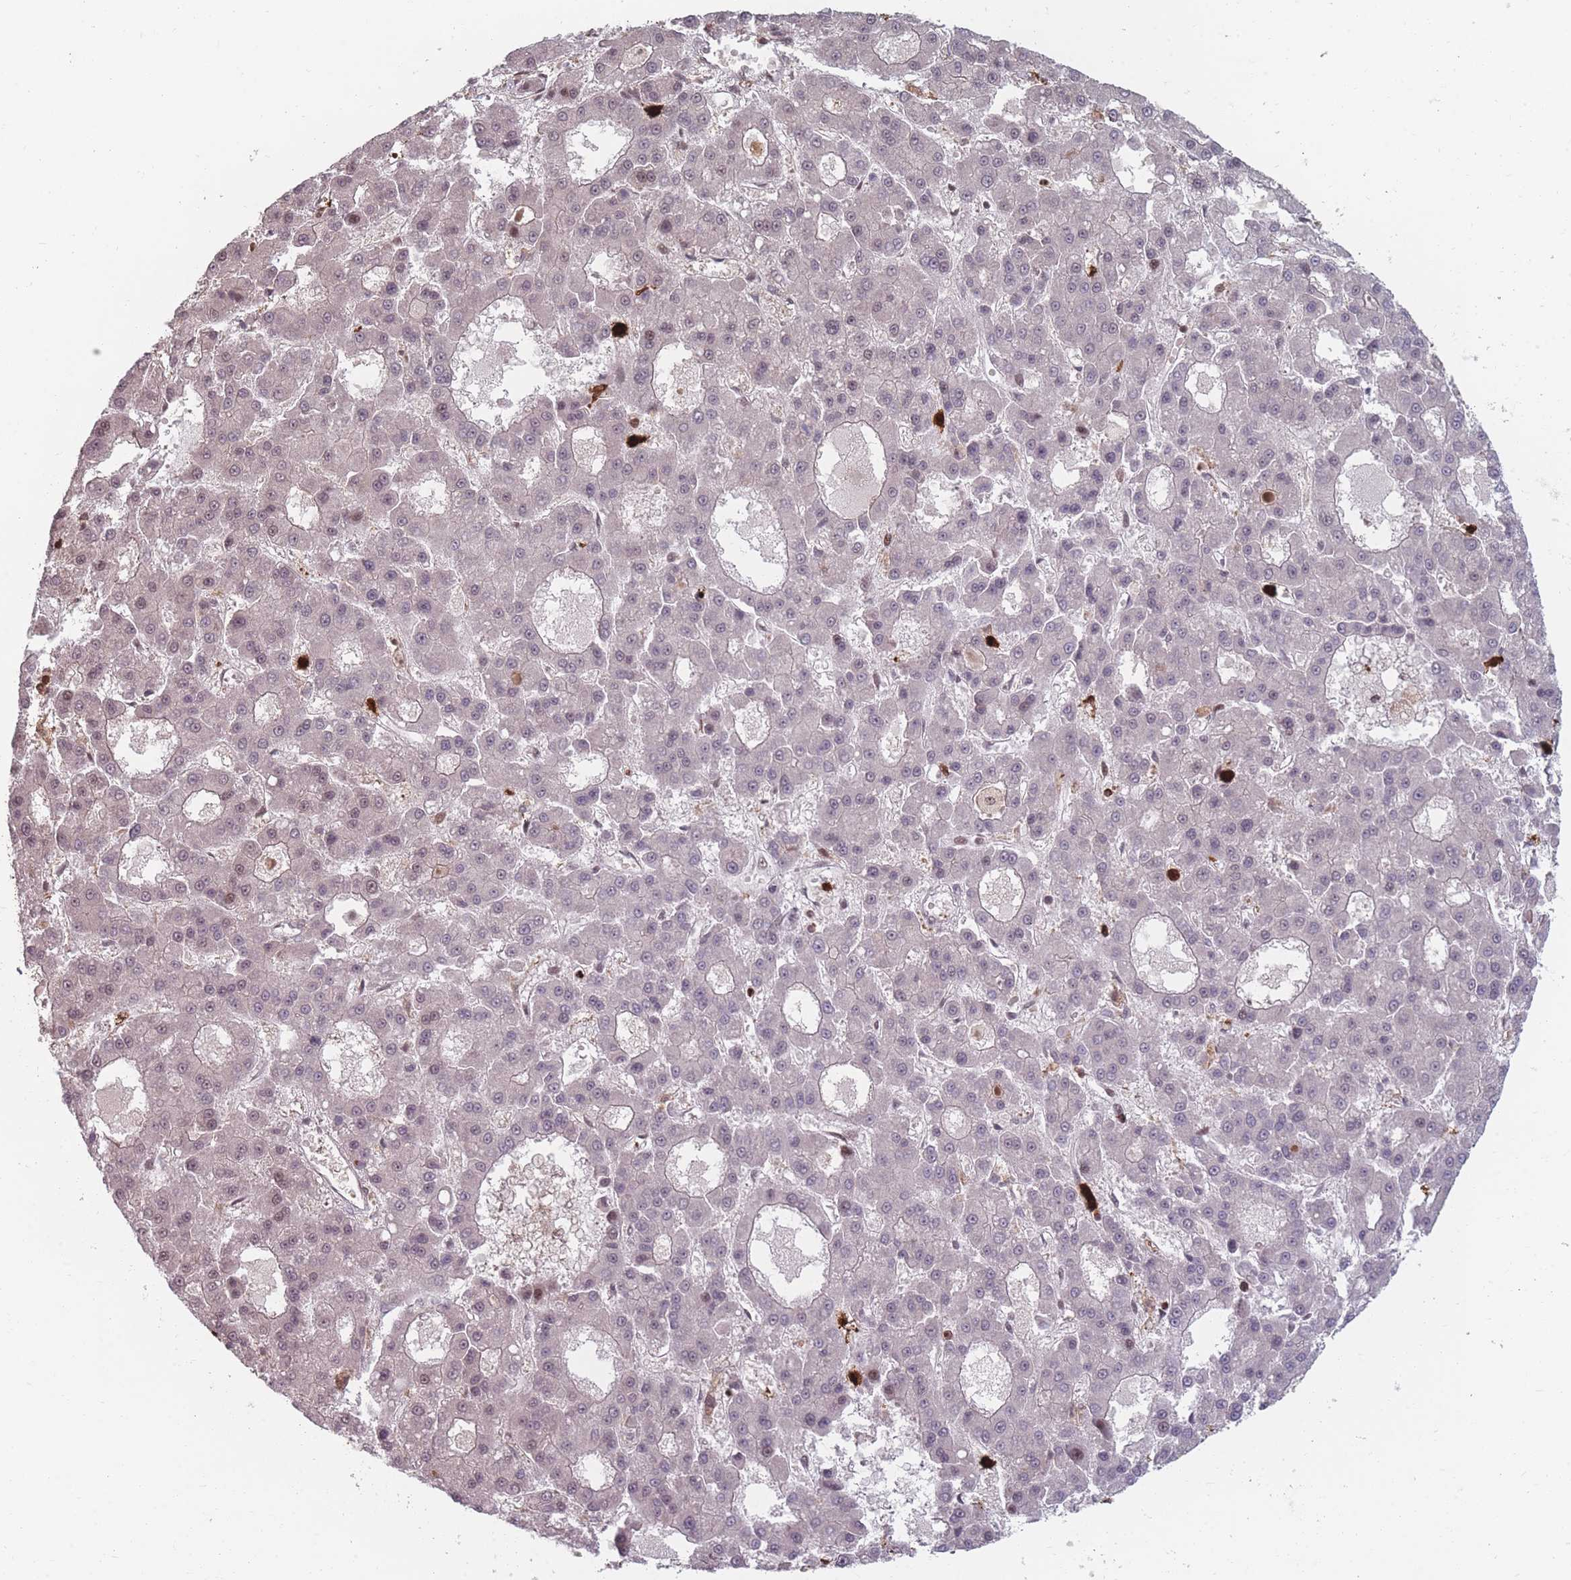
{"staining": {"intensity": "negative", "quantity": "none", "location": "none"}, "tissue": "liver cancer", "cell_type": "Tumor cells", "image_type": "cancer", "snomed": [{"axis": "morphology", "description": "Carcinoma, Hepatocellular, NOS"}, {"axis": "topography", "description": "Liver"}], "caption": "Liver cancer was stained to show a protein in brown. There is no significant expression in tumor cells.", "gene": "WDR55", "patient": {"sex": "male", "age": 70}}